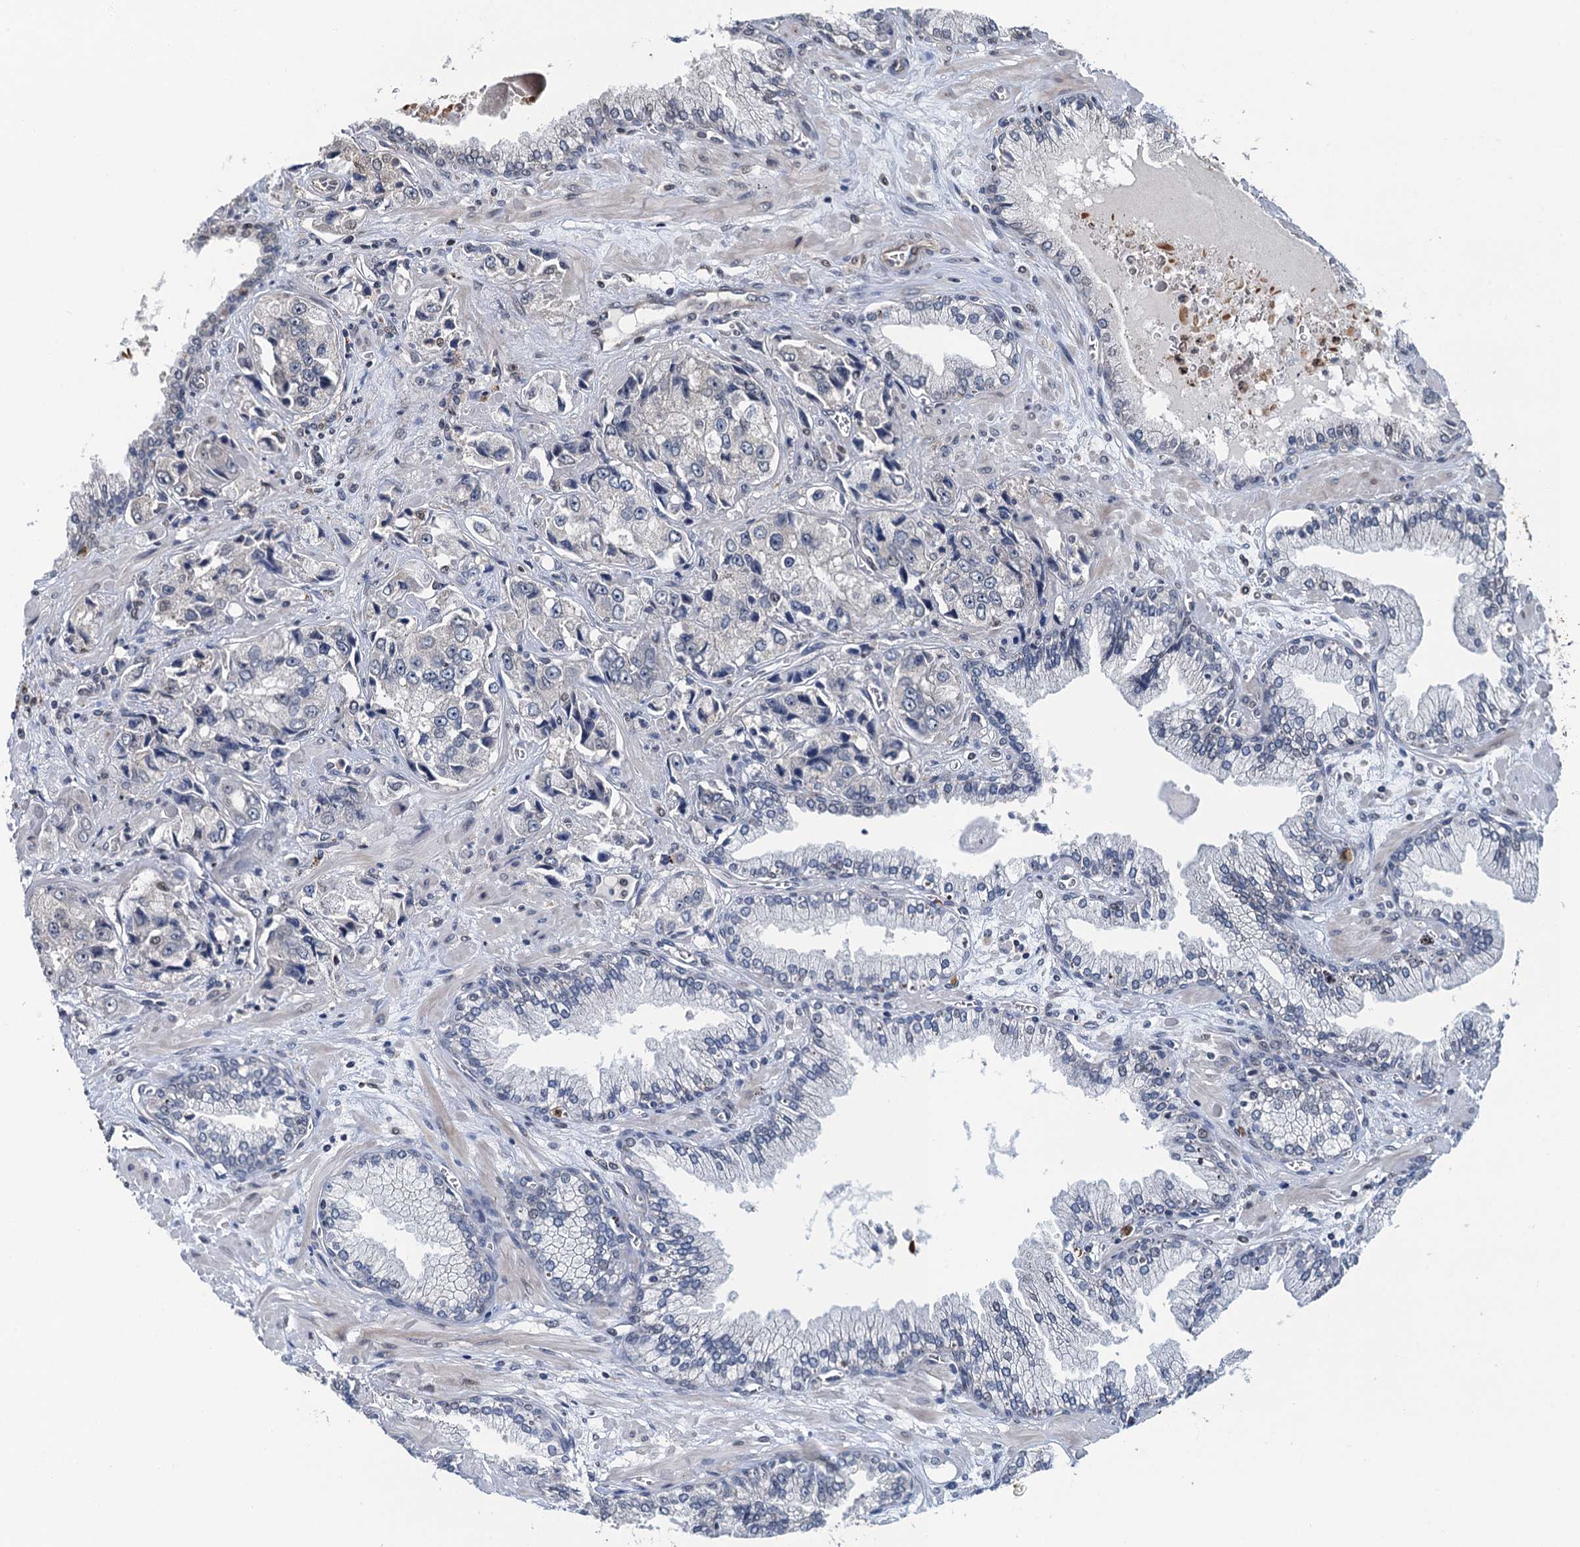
{"staining": {"intensity": "negative", "quantity": "none", "location": "none"}, "tissue": "prostate cancer", "cell_type": "Tumor cells", "image_type": "cancer", "snomed": [{"axis": "morphology", "description": "Adenocarcinoma, High grade"}, {"axis": "topography", "description": "Prostate"}], "caption": "This is an immunohistochemistry image of adenocarcinoma (high-grade) (prostate). There is no staining in tumor cells.", "gene": "WHAMM", "patient": {"sex": "male", "age": 74}}